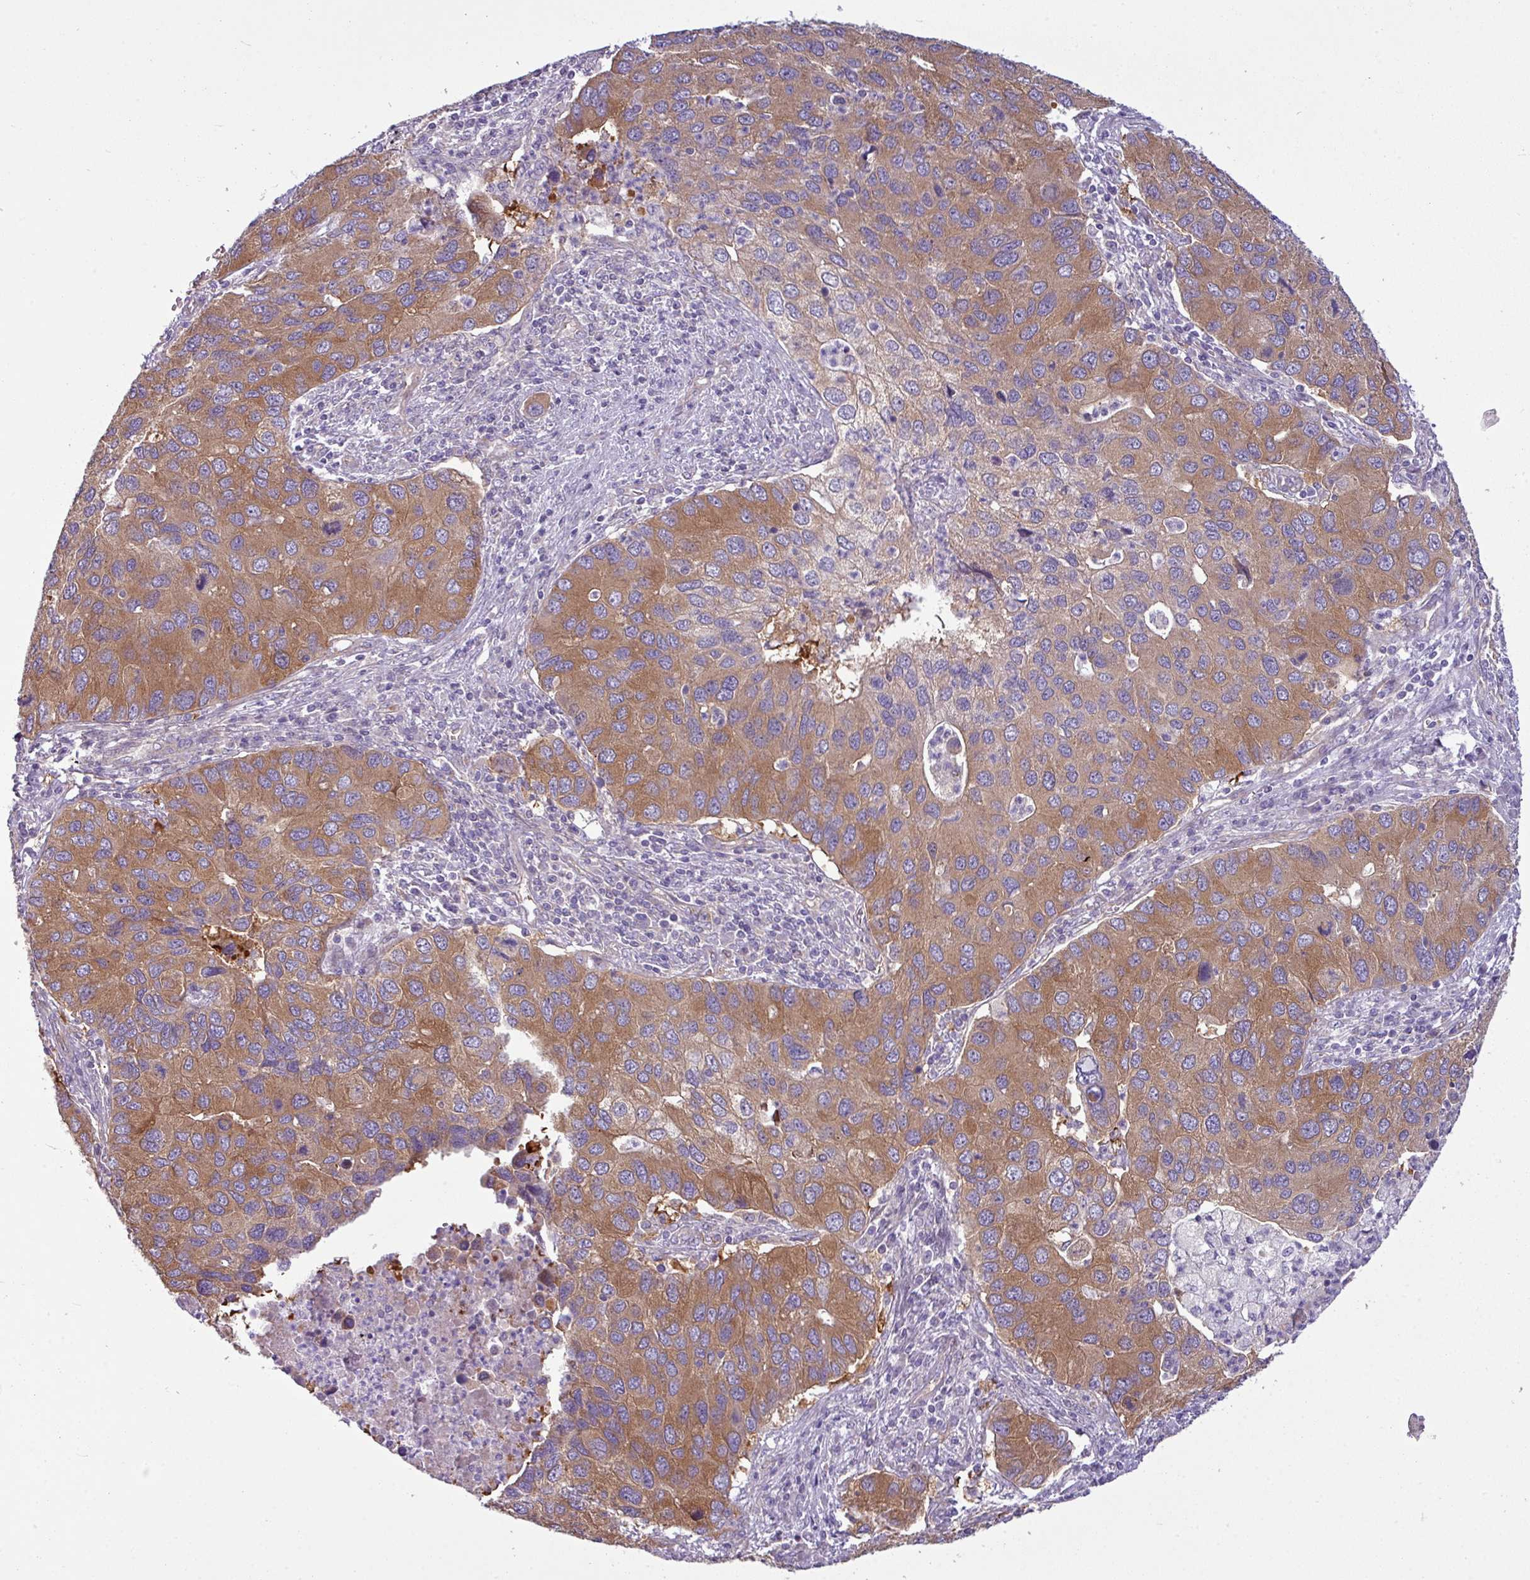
{"staining": {"intensity": "moderate", "quantity": ">75%", "location": "cytoplasmic/membranous"}, "tissue": "lung cancer", "cell_type": "Tumor cells", "image_type": "cancer", "snomed": [{"axis": "morphology", "description": "Aneuploidy"}, {"axis": "morphology", "description": "Adenocarcinoma, NOS"}, {"axis": "topography", "description": "Lymph node"}, {"axis": "topography", "description": "Lung"}], "caption": "Protein staining of adenocarcinoma (lung) tissue displays moderate cytoplasmic/membranous positivity in about >75% of tumor cells. The protein is shown in brown color, while the nuclei are stained blue.", "gene": "CAMK2B", "patient": {"sex": "female", "age": 74}}